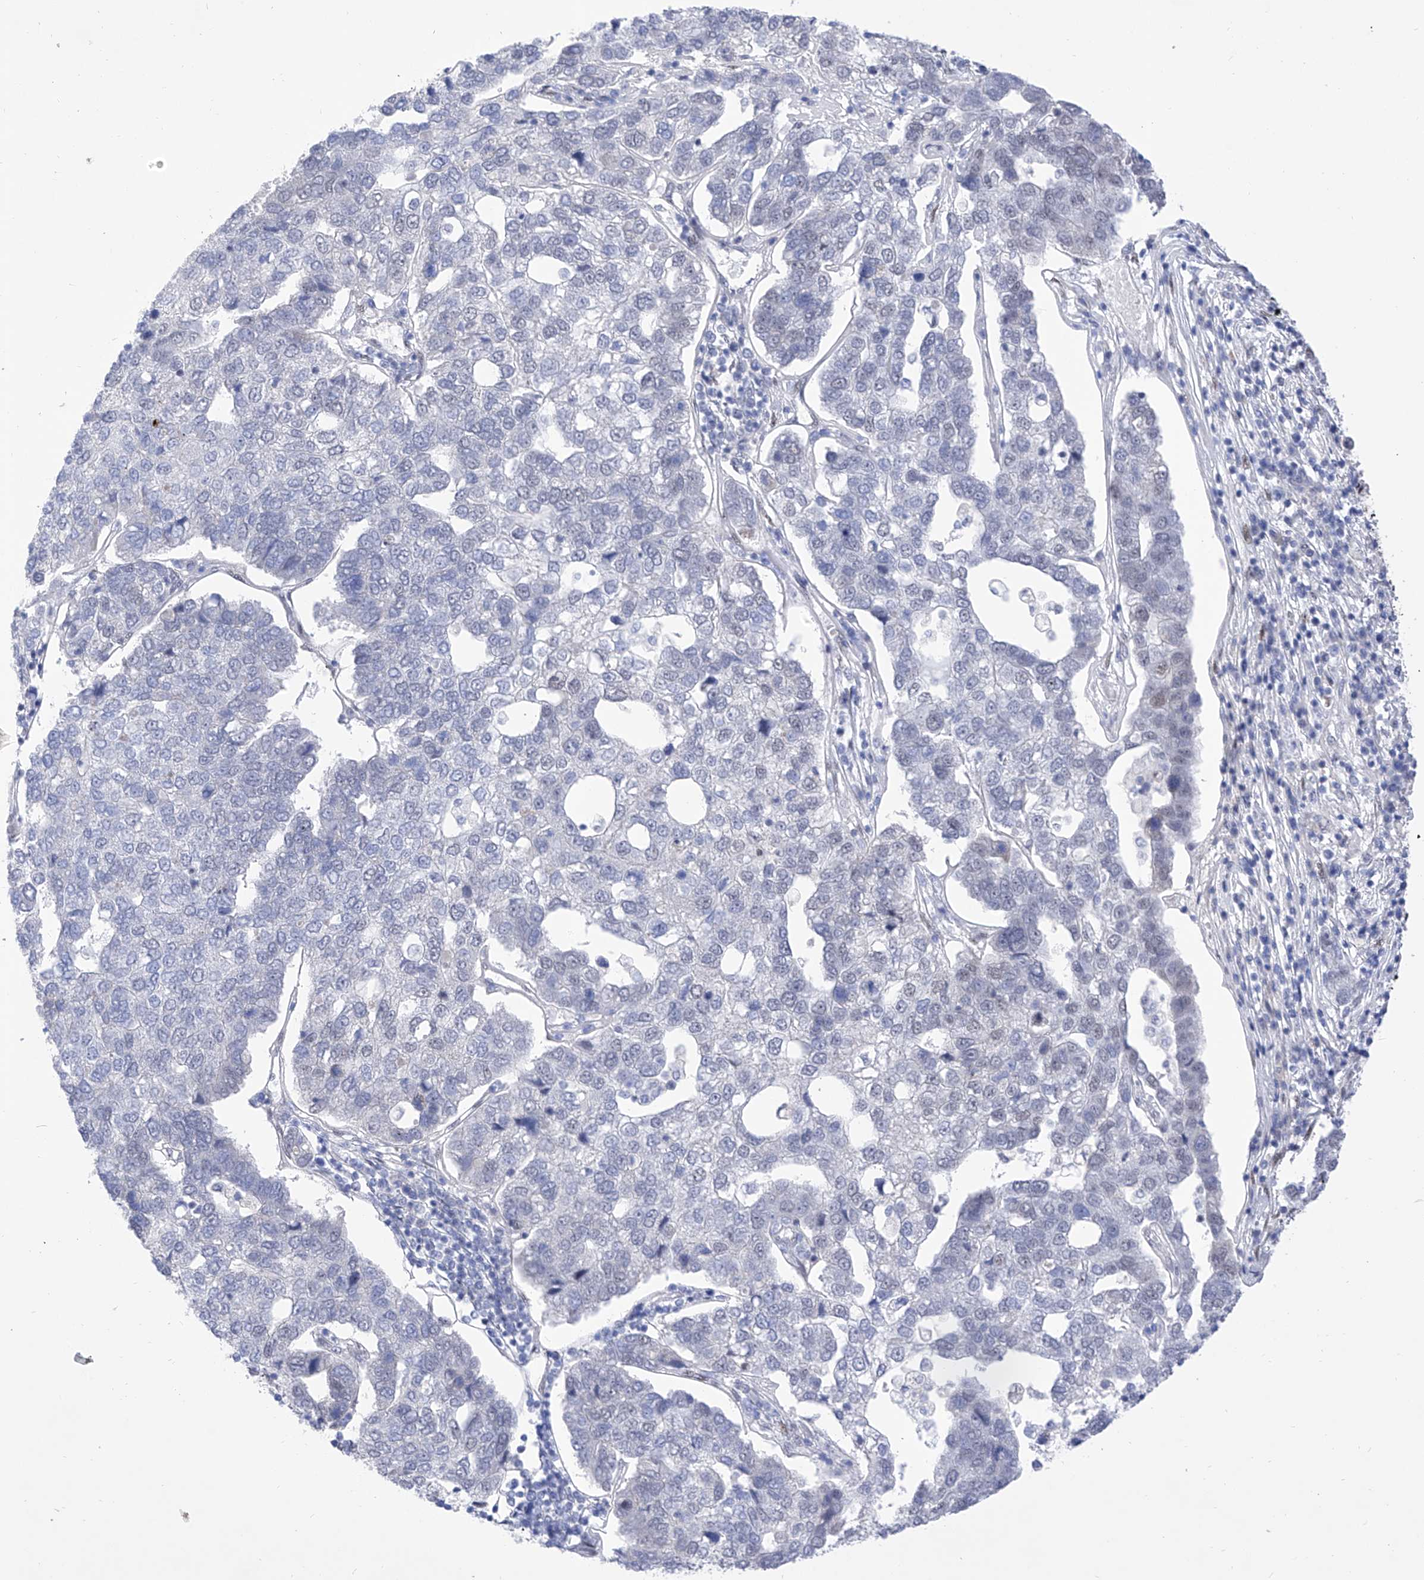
{"staining": {"intensity": "negative", "quantity": "none", "location": "none"}, "tissue": "pancreatic cancer", "cell_type": "Tumor cells", "image_type": "cancer", "snomed": [{"axis": "morphology", "description": "Adenocarcinoma, NOS"}, {"axis": "topography", "description": "Pancreas"}], "caption": "Immunohistochemistry of pancreatic cancer shows no expression in tumor cells.", "gene": "ATN1", "patient": {"sex": "female", "age": 61}}